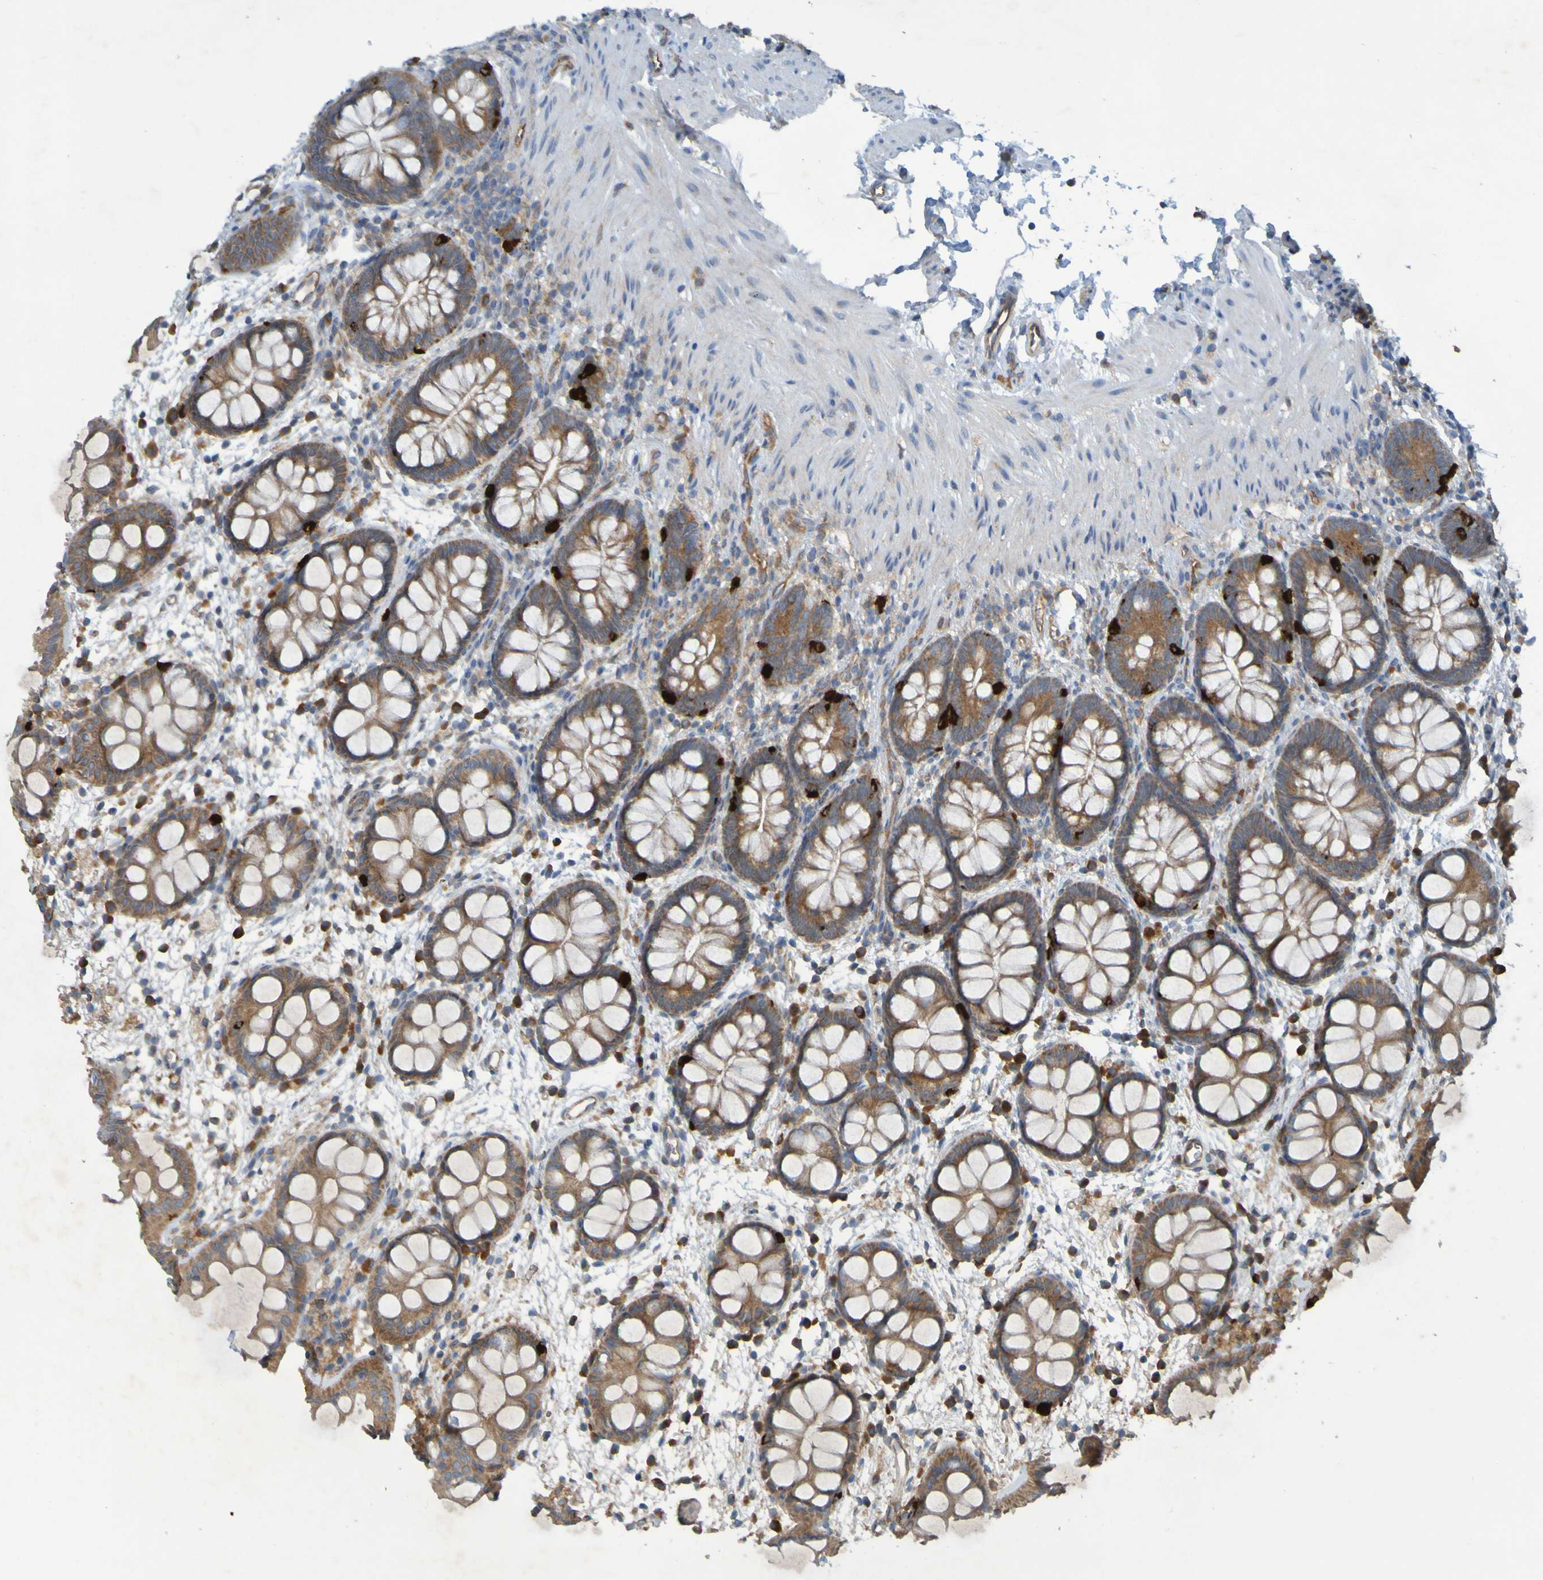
{"staining": {"intensity": "moderate", "quantity": ">75%", "location": "cytoplasmic/membranous"}, "tissue": "rectum", "cell_type": "Glandular cells", "image_type": "normal", "snomed": [{"axis": "morphology", "description": "Normal tissue, NOS"}, {"axis": "topography", "description": "Rectum"}], "caption": "This image reveals IHC staining of benign rectum, with medium moderate cytoplasmic/membranous expression in approximately >75% of glandular cells.", "gene": "DNAJC4", "patient": {"sex": "female", "age": 24}}